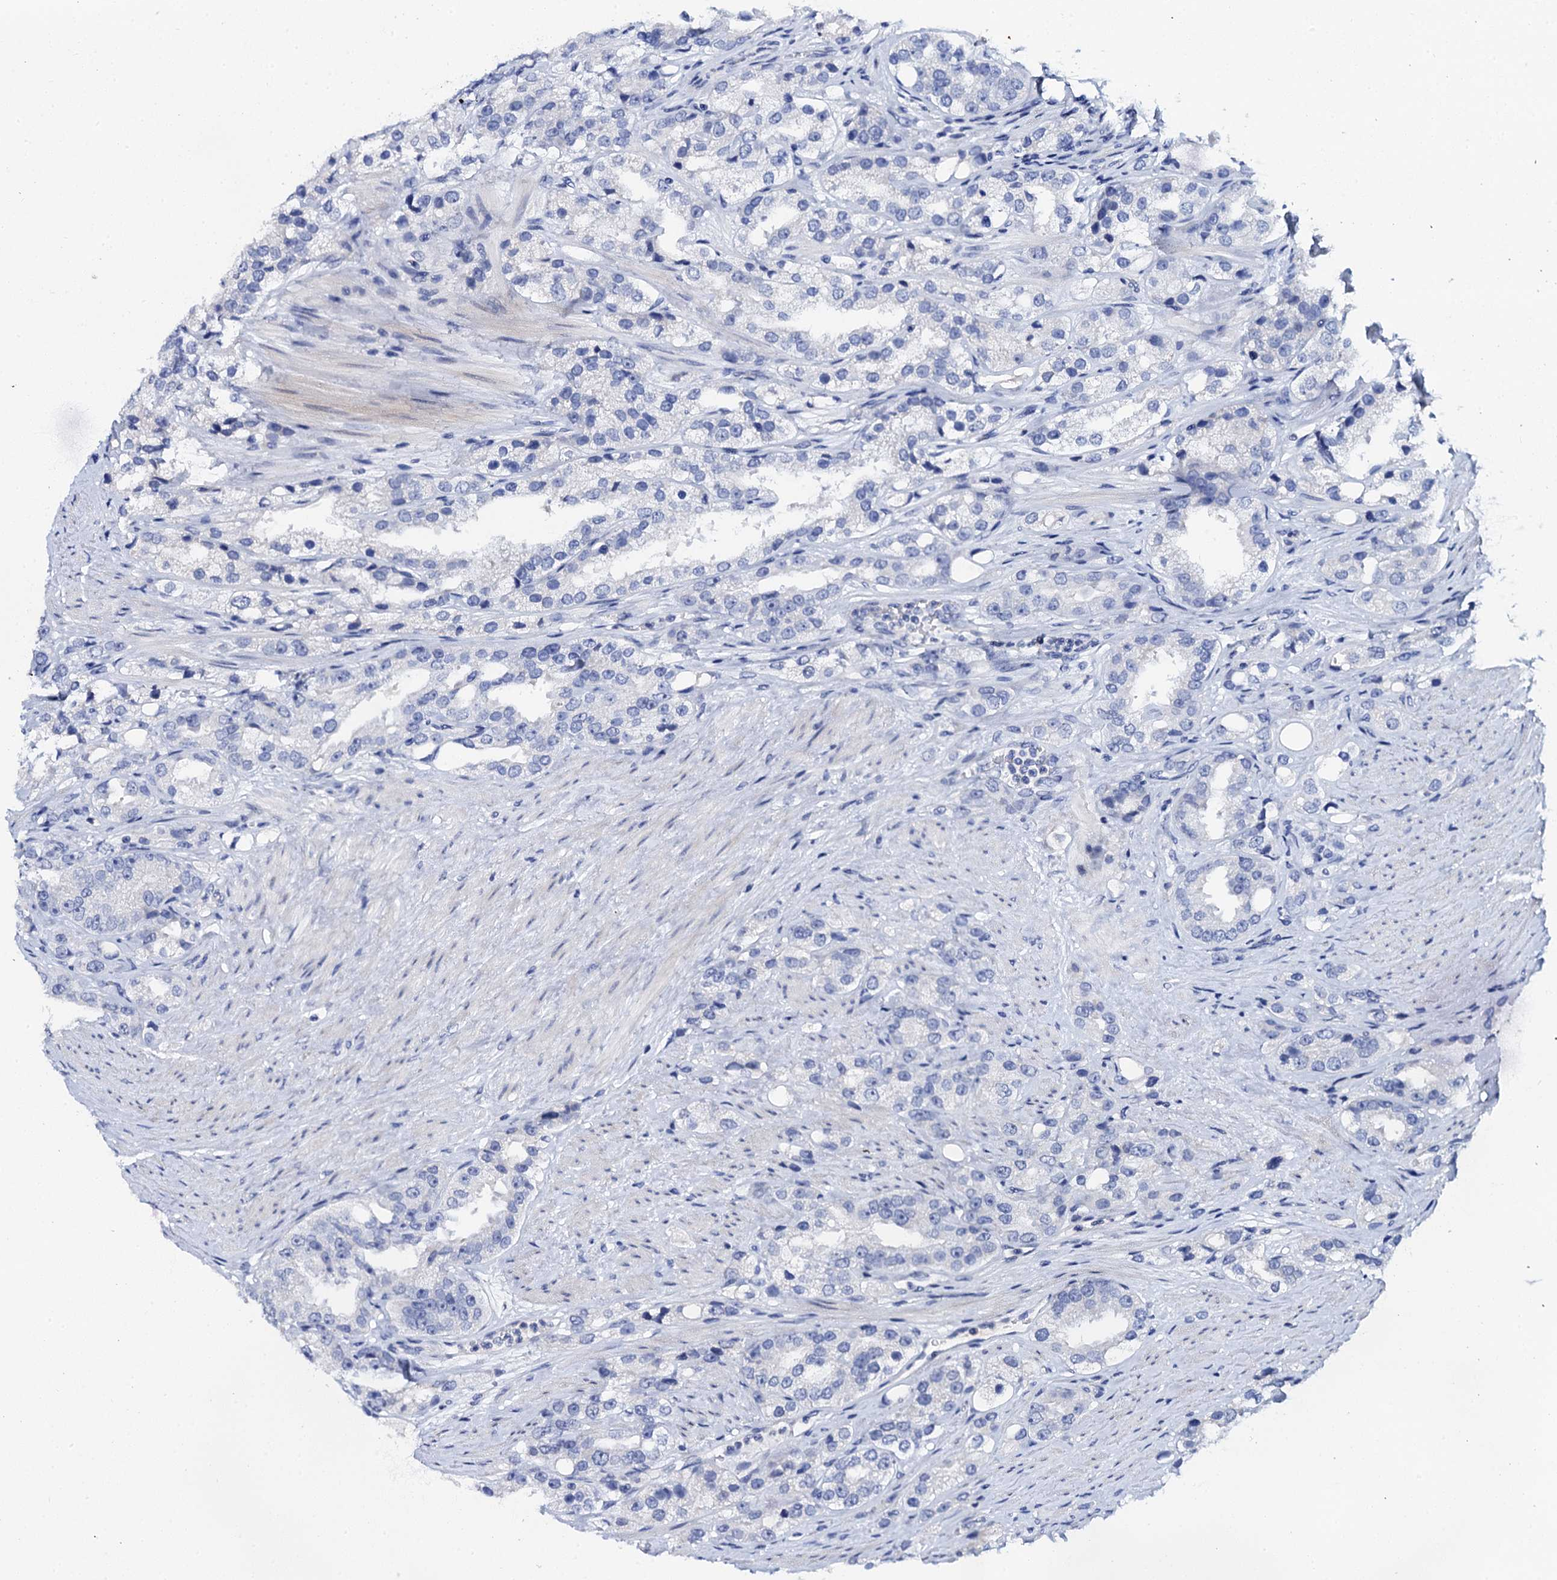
{"staining": {"intensity": "negative", "quantity": "none", "location": "none"}, "tissue": "prostate cancer", "cell_type": "Tumor cells", "image_type": "cancer", "snomed": [{"axis": "morphology", "description": "Adenocarcinoma, NOS"}, {"axis": "topography", "description": "Prostate"}], "caption": "An immunohistochemistry (IHC) photomicrograph of prostate cancer is shown. There is no staining in tumor cells of prostate cancer.", "gene": "LYPD3", "patient": {"sex": "male", "age": 79}}